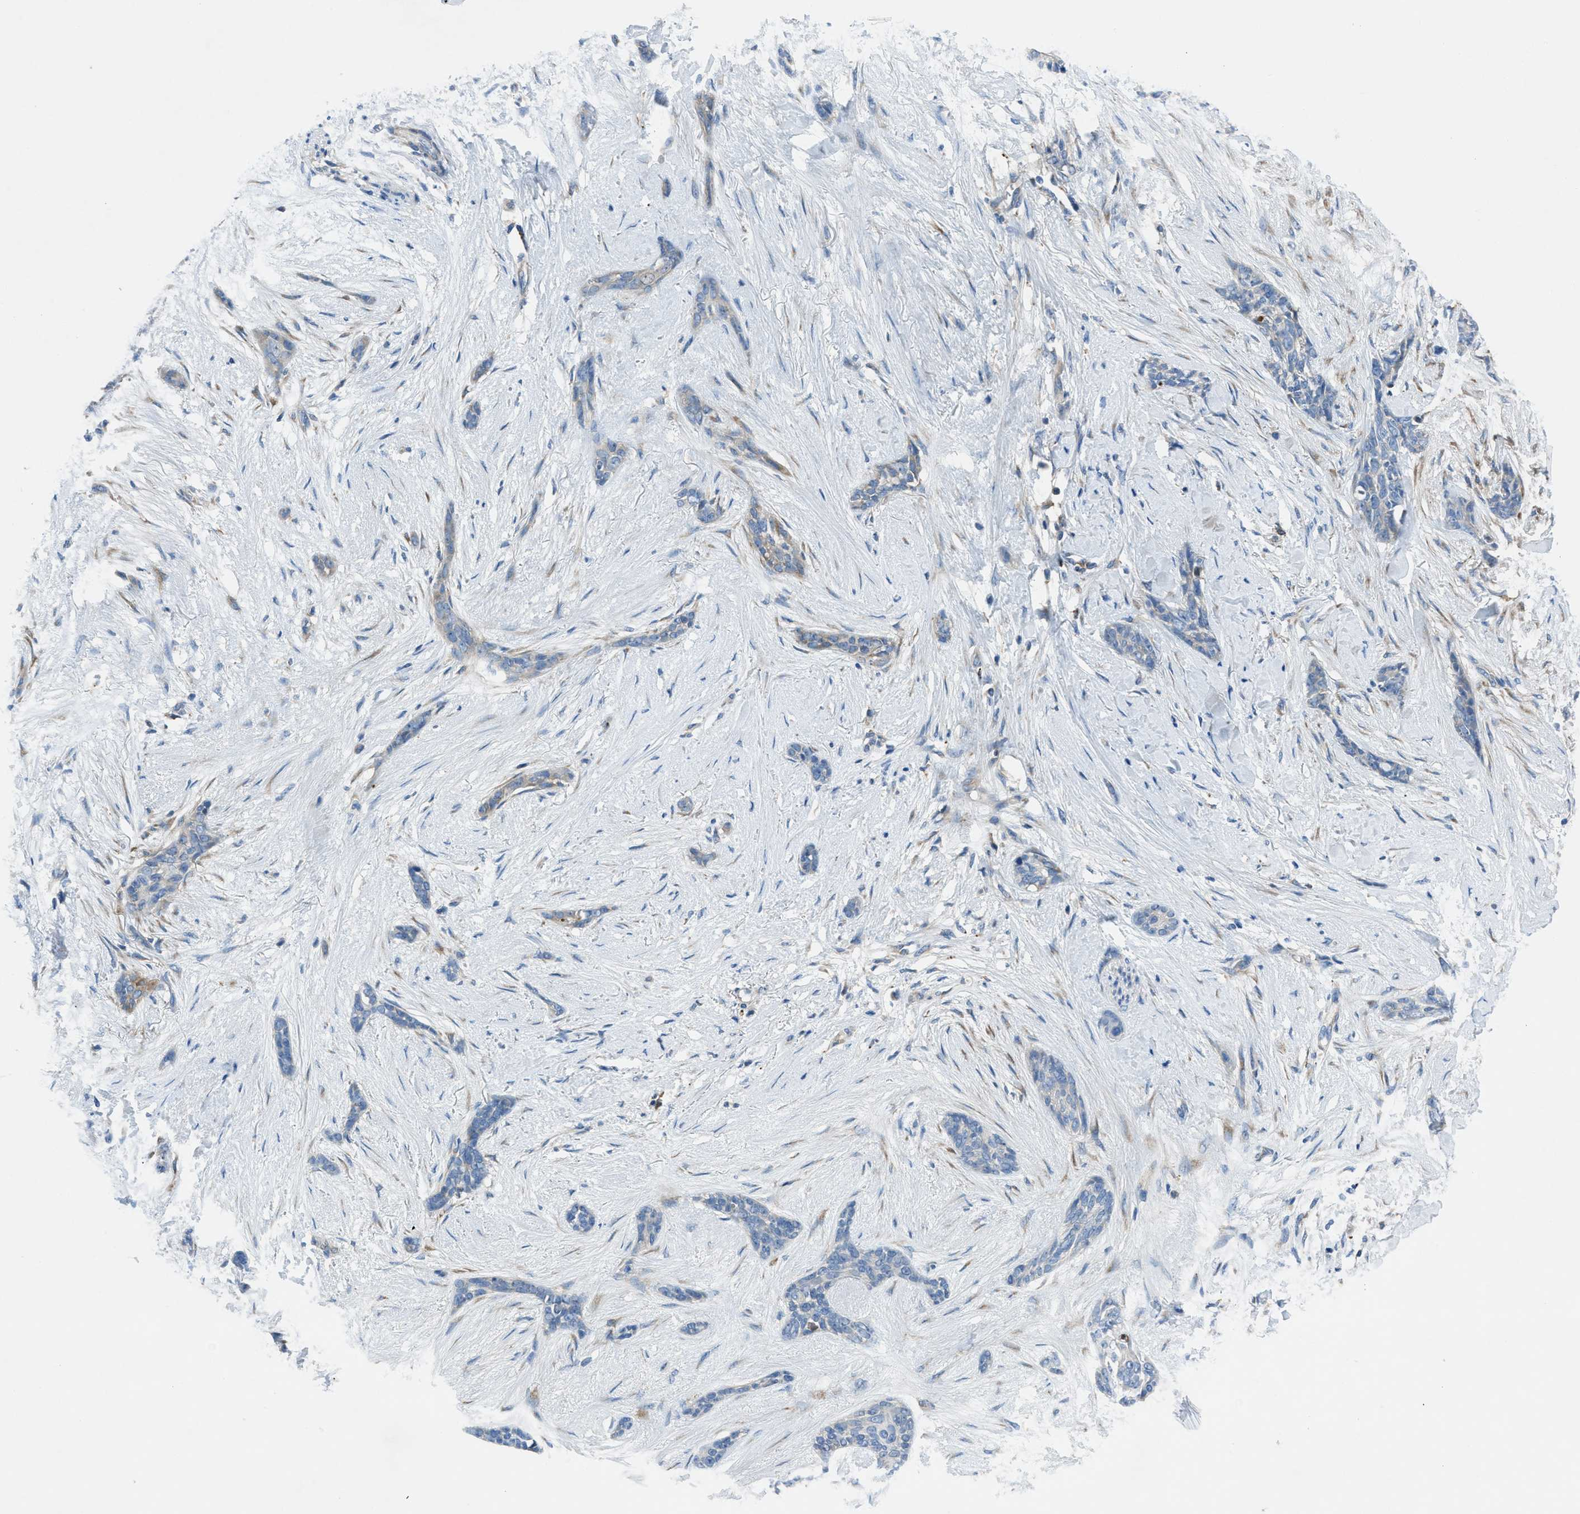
{"staining": {"intensity": "negative", "quantity": "none", "location": "none"}, "tissue": "skin cancer", "cell_type": "Tumor cells", "image_type": "cancer", "snomed": [{"axis": "morphology", "description": "Basal cell carcinoma"}, {"axis": "morphology", "description": "Adnexal tumor, benign"}, {"axis": "topography", "description": "Skin"}], "caption": "Skin cancer was stained to show a protein in brown. There is no significant staining in tumor cells. The staining is performed using DAB brown chromogen with nuclei counter-stained in using hematoxylin.", "gene": "MAP3K20", "patient": {"sex": "female", "age": 42}}